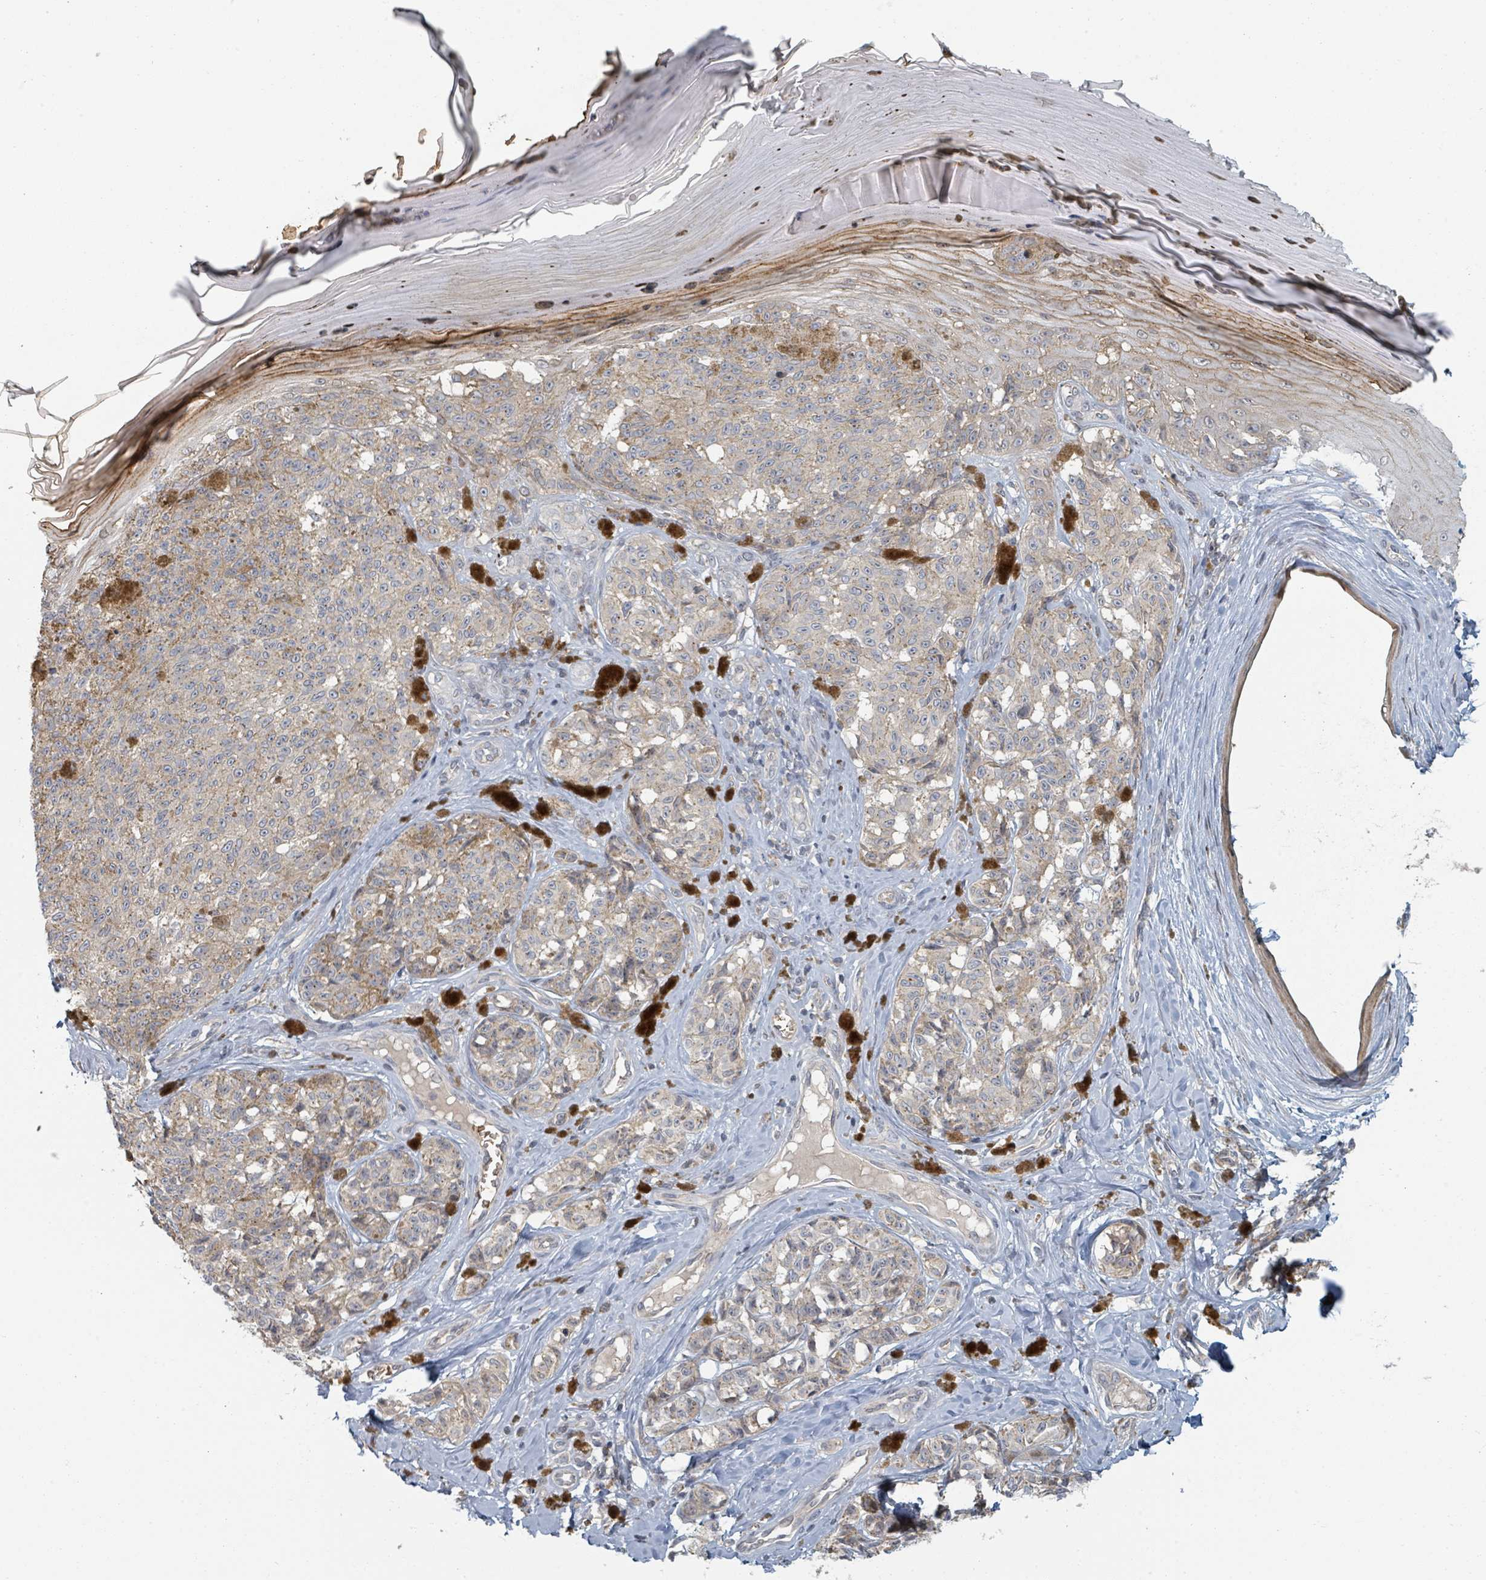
{"staining": {"intensity": "negative", "quantity": "none", "location": "none"}, "tissue": "melanoma", "cell_type": "Tumor cells", "image_type": "cancer", "snomed": [{"axis": "morphology", "description": "Malignant melanoma, NOS"}, {"axis": "topography", "description": "Skin"}], "caption": "High power microscopy photomicrograph of an IHC micrograph of melanoma, revealing no significant staining in tumor cells.", "gene": "TRPC4AP", "patient": {"sex": "female", "age": 65}}